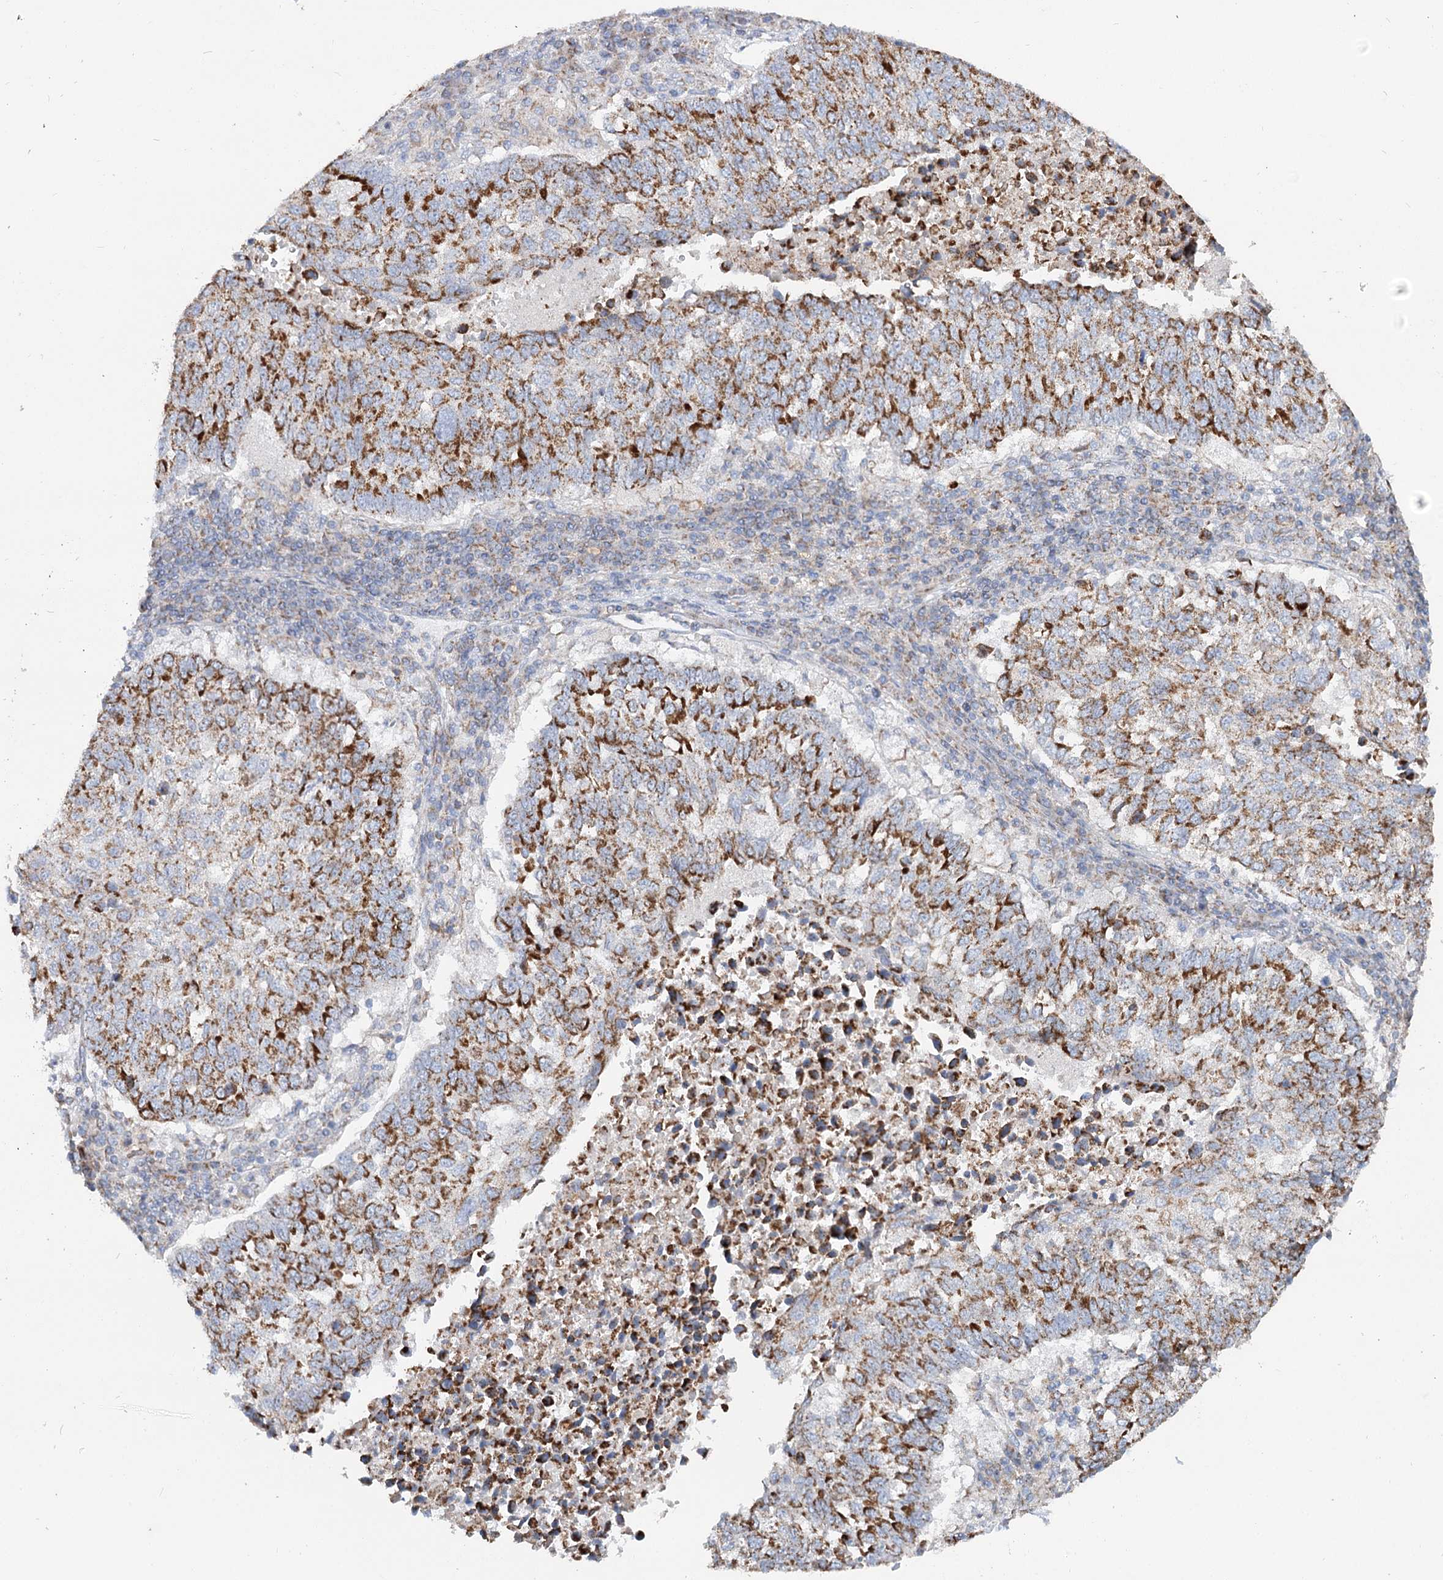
{"staining": {"intensity": "strong", "quantity": ">75%", "location": "cytoplasmic/membranous"}, "tissue": "lung cancer", "cell_type": "Tumor cells", "image_type": "cancer", "snomed": [{"axis": "morphology", "description": "Squamous cell carcinoma, NOS"}, {"axis": "topography", "description": "Lung"}], "caption": "Protein analysis of squamous cell carcinoma (lung) tissue demonstrates strong cytoplasmic/membranous expression in approximately >75% of tumor cells.", "gene": "MCCC2", "patient": {"sex": "male", "age": 73}}